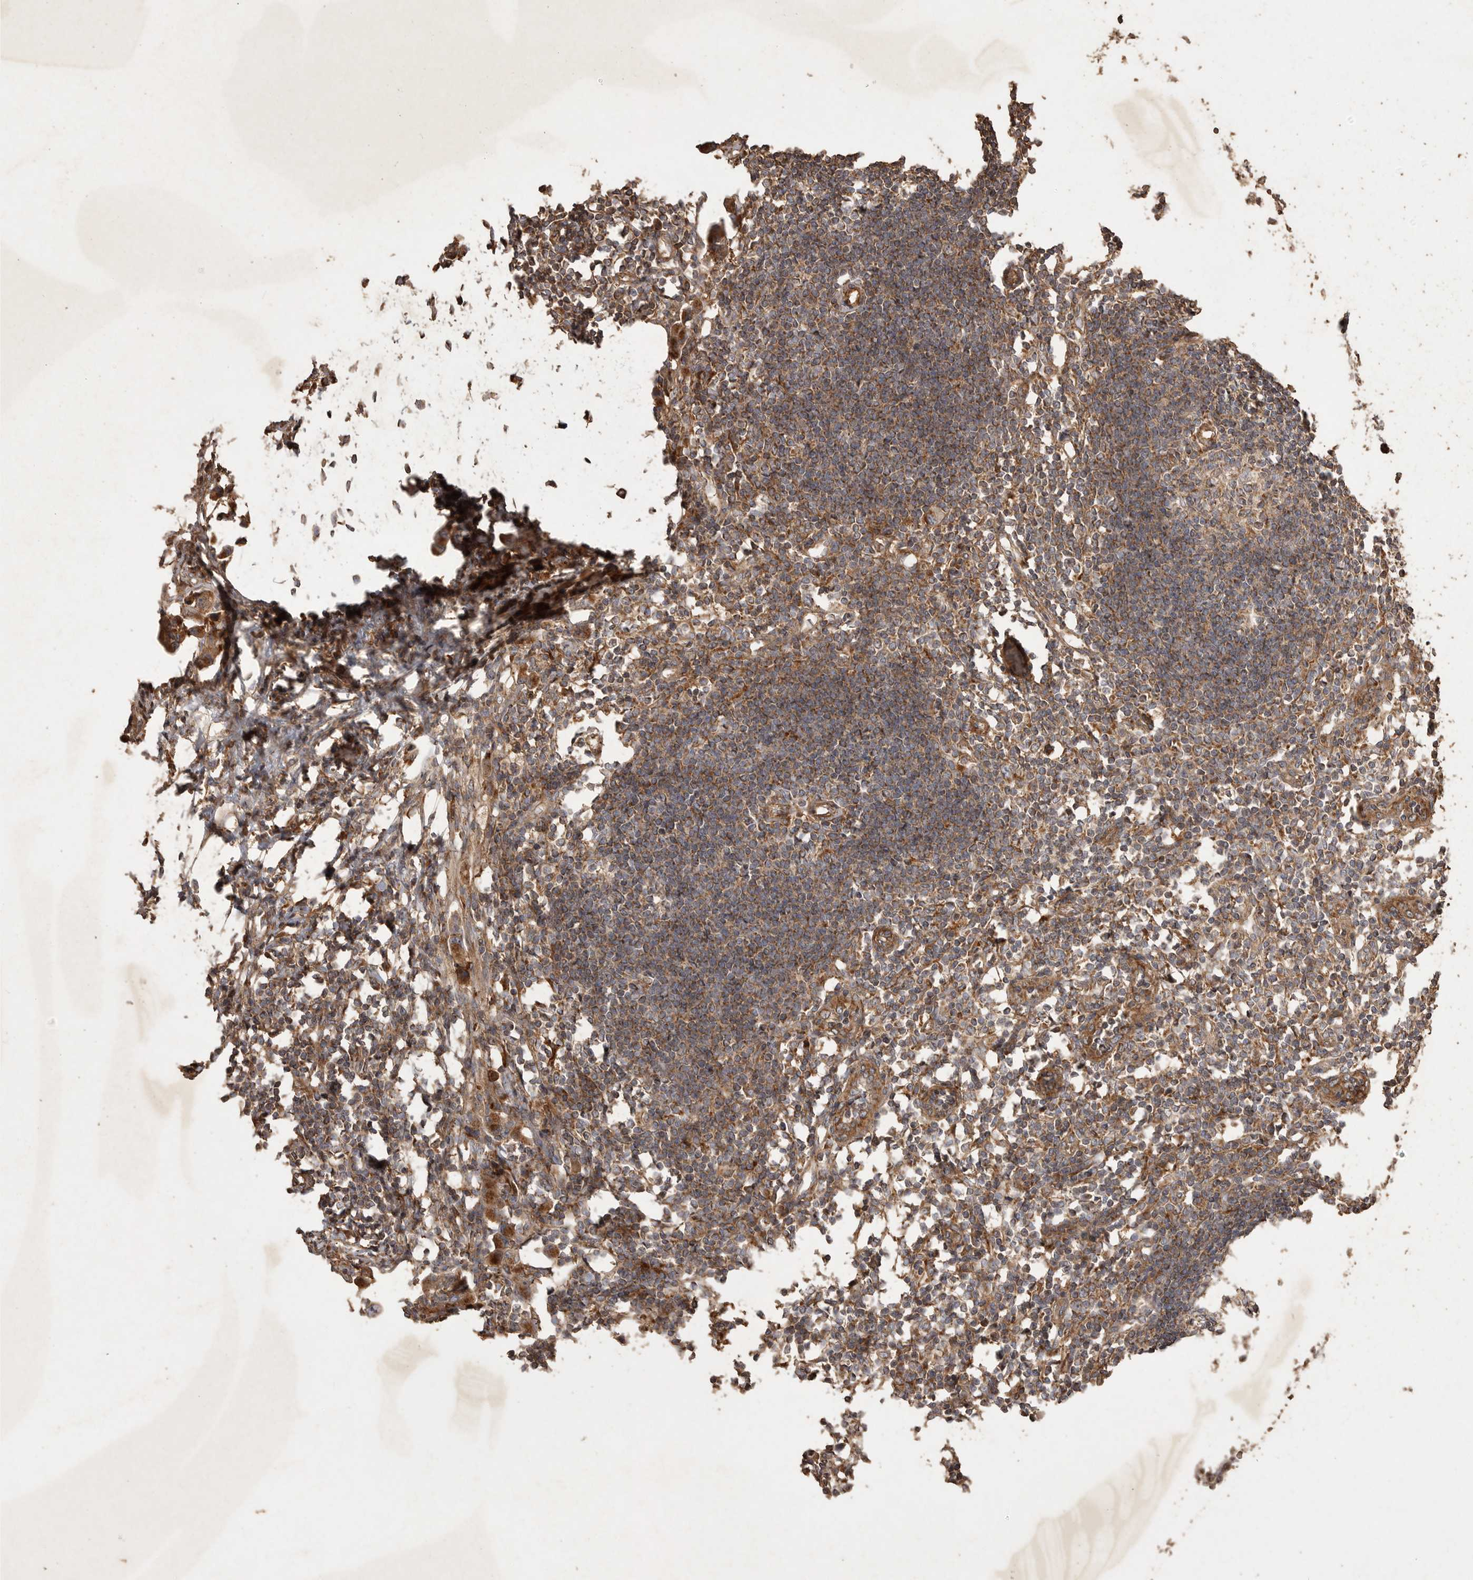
{"staining": {"intensity": "strong", "quantity": "<25%", "location": "cytoplasmic/membranous"}, "tissue": "lymph node", "cell_type": "Germinal center cells", "image_type": "normal", "snomed": [{"axis": "morphology", "description": "Normal tissue, NOS"}, {"axis": "morphology", "description": "Malignant melanoma, Metastatic site"}, {"axis": "topography", "description": "Lymph node"}], "caption": "The immunohistochemical stain labels strong cytoplasmic/membranous expression in germinal center cells of benign lymph node. Ihc stains the protein of interest in brown and the nuclei are stained blue.", "gene": "MRPL41", "patient": {"sex": "male", "age": 41}}